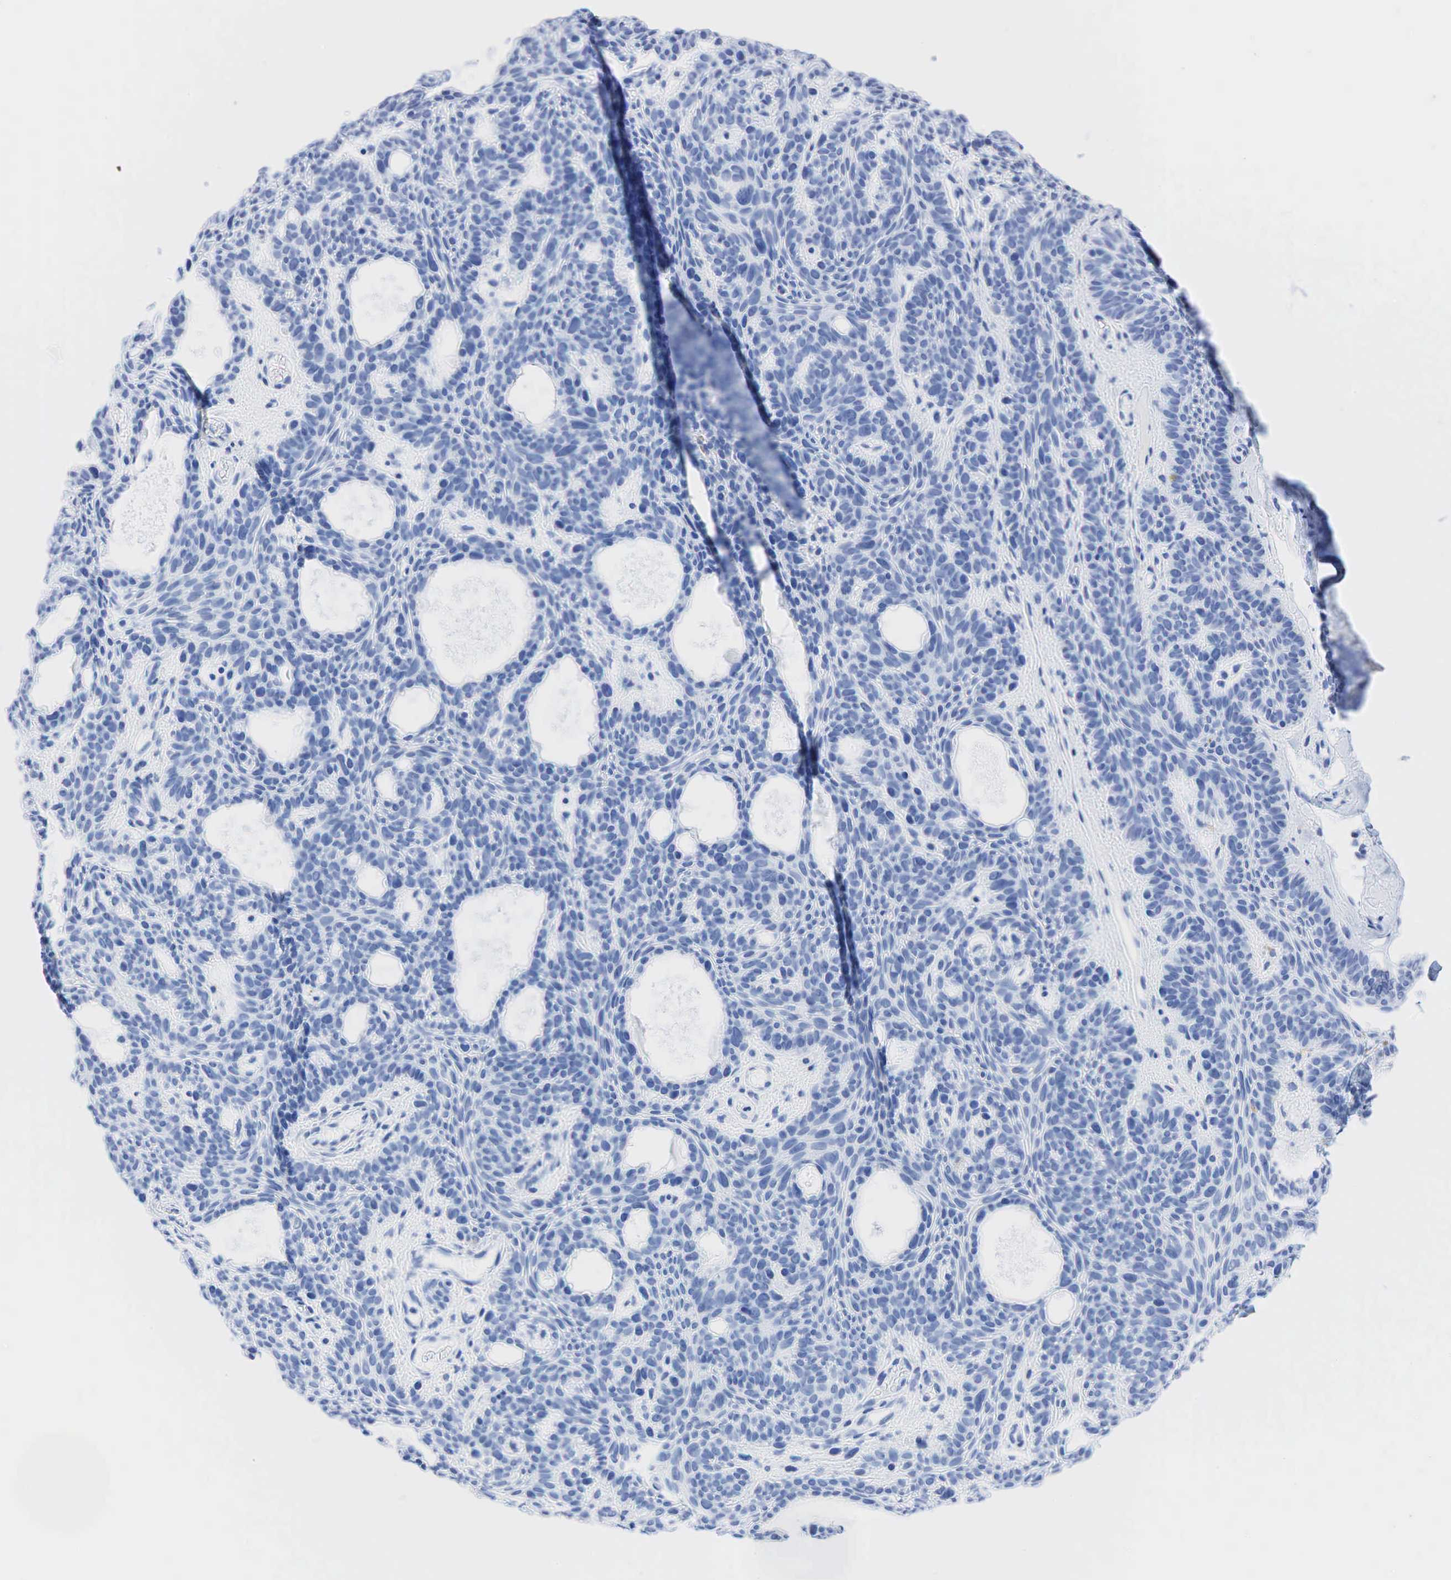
{"staining": {"intensity": "negative", "quantity": "none", "location": "none"}, "tissue": "skin cancer", "cell_type": "Tumor cells", "image_type": "cancer", "snomed": [{"axis": "morphology", "description": "Basal cell carcinoma"}, {"axis": "topography", "description": "Skin"}], "caption": "This is a photomicrograph of IHC staining of basal cell carcinoma (skin), which shows no expression in tumor cells.", "gene": "INHA", "patient": {"sex": "male", "age": 44}}